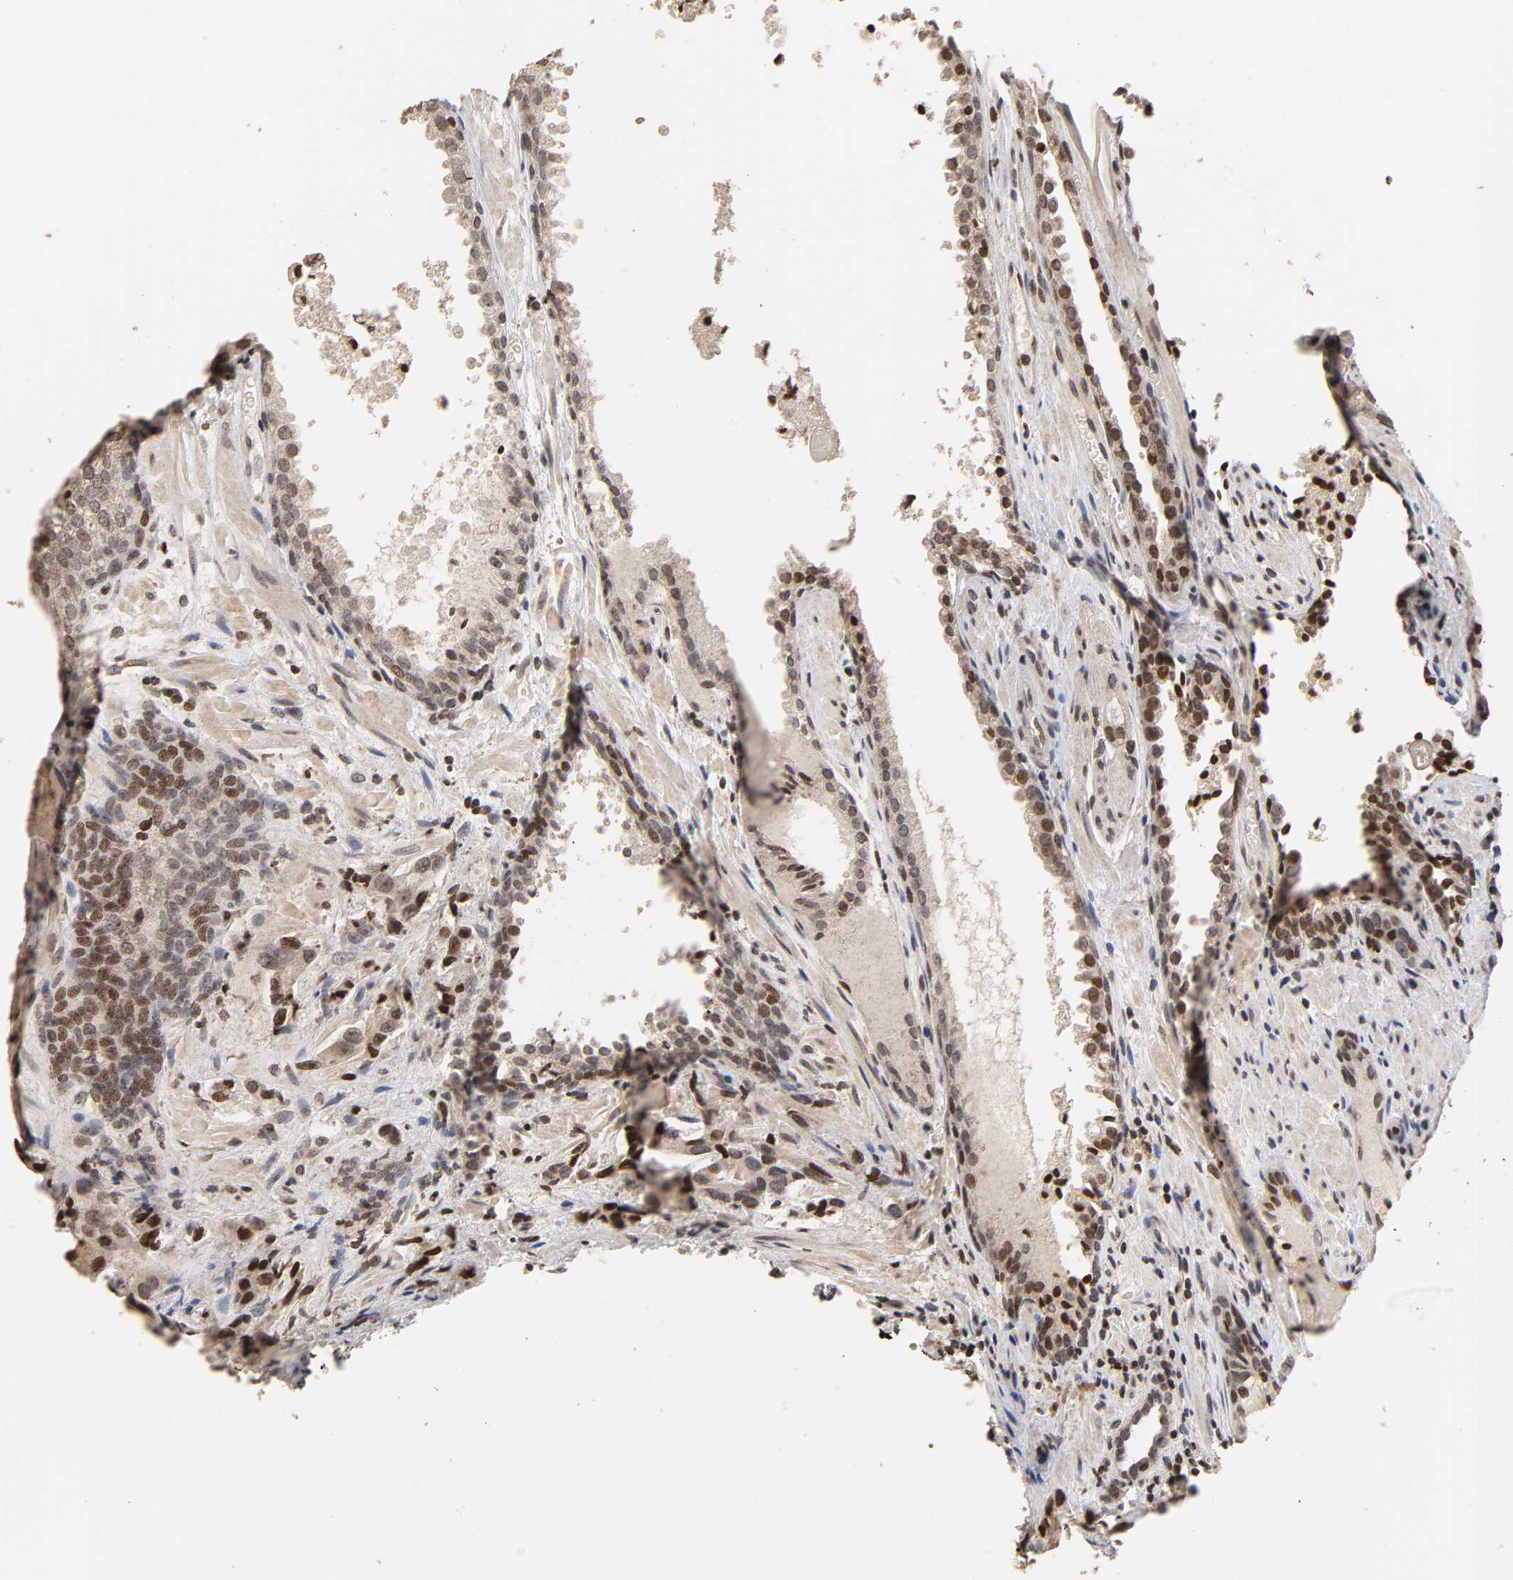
{"staining": {"intensity": "moderate", "quantity": "<25%", "location": "nuclear"}, "tissue": "prostate cancer", "cell_type": "Tumor cells", "image_type": "cancer", "snomed": [{"axis": "morphology", "description": "Adenocarcinoma, High grade"}, {"axis": "topography", "description": "Prostate"}], "caption": "Protein positivity by immunohistochemistry shows moderate nuclear expression in about <25% of tumor cells in prostate high-grade adenocarcinoma.", "gene": "ZNF473", "patient": {"sex": "male", "age": 58}}